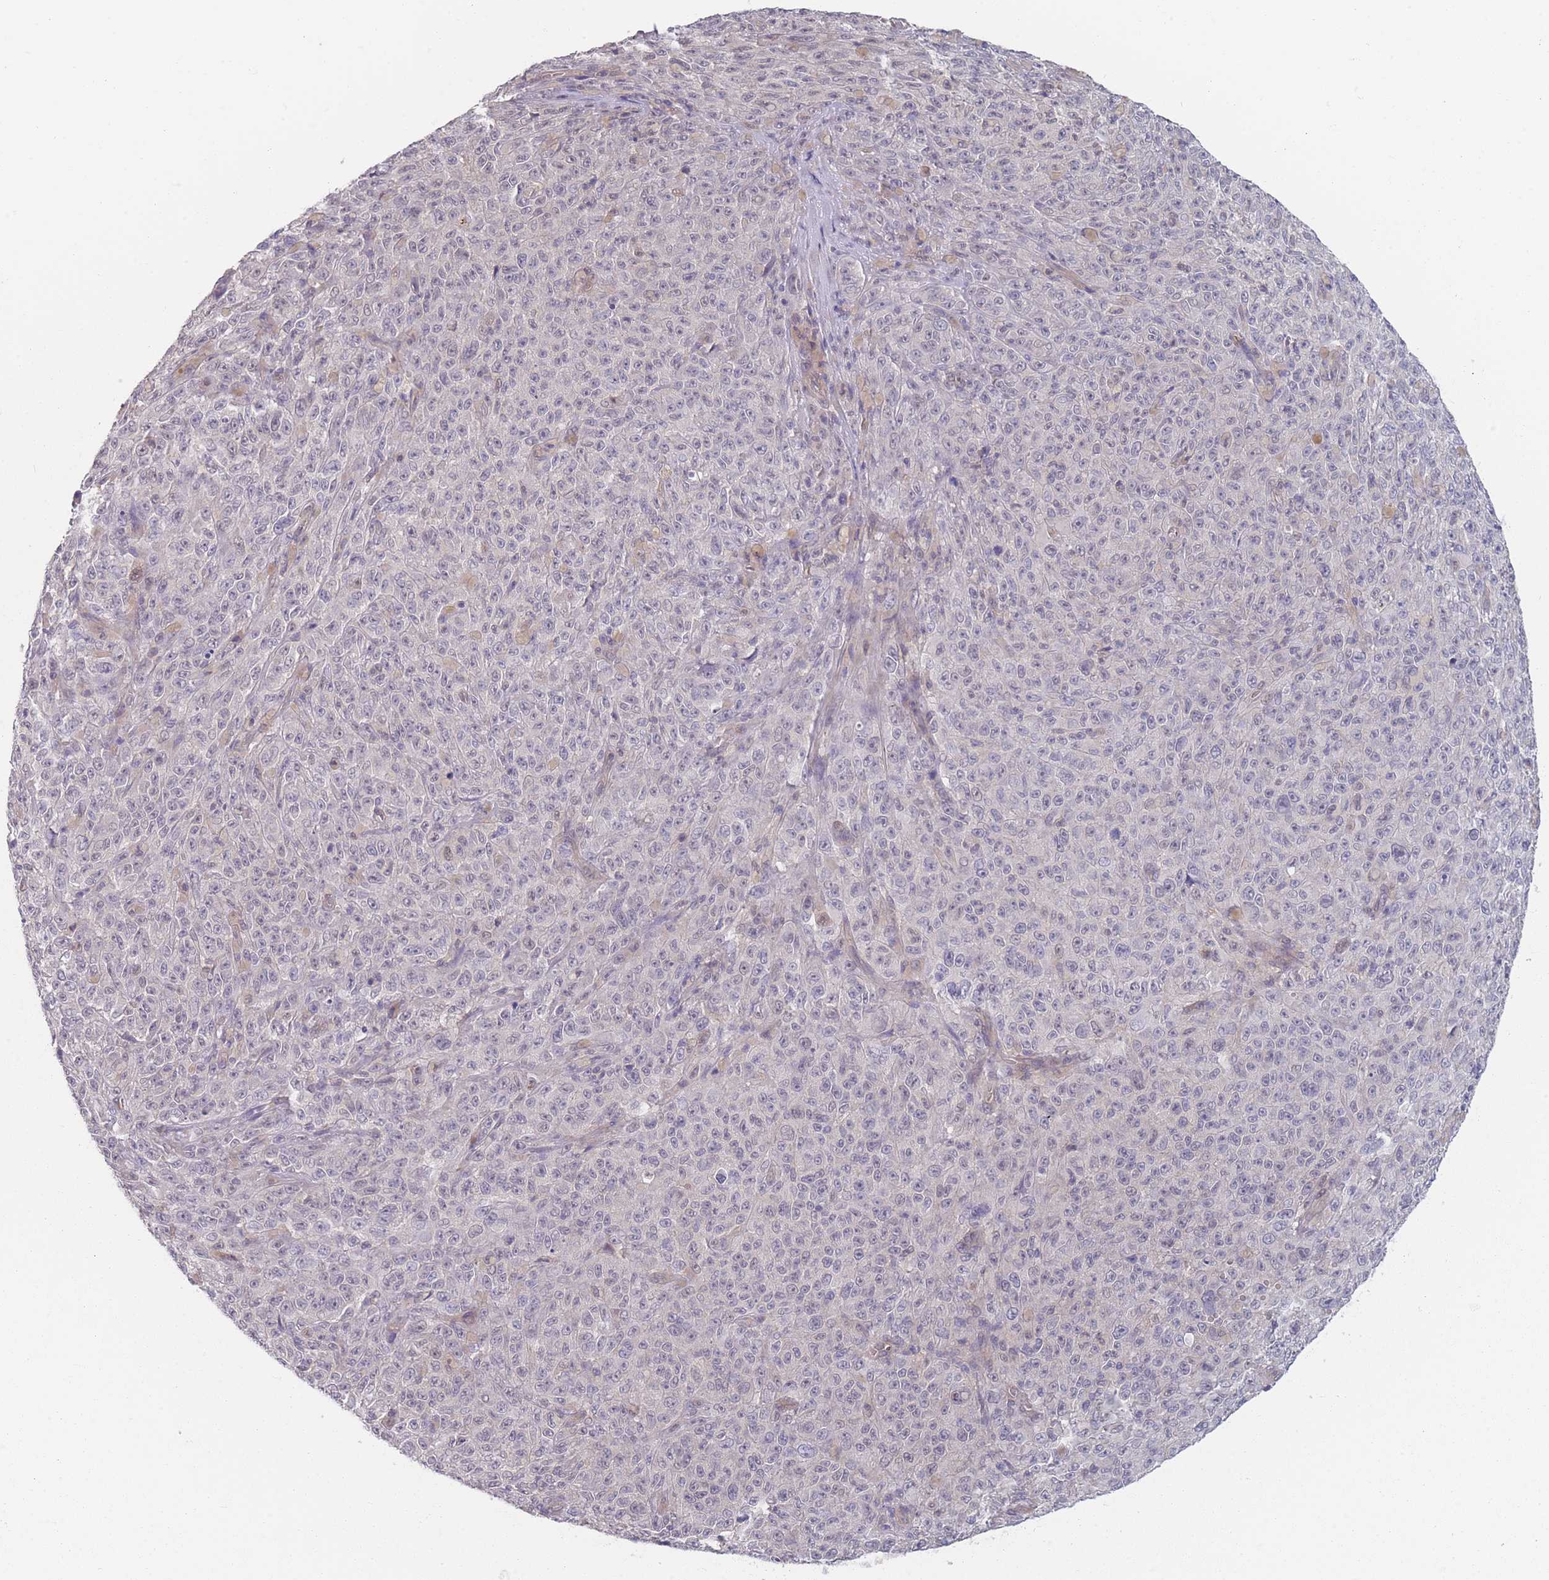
{"staining": {"intensity": "negative", "quantity": "none", "location": "none"}, "tissue": "melanoma", "cell_type": "Tumor cells", "image_type": "cancer", "snomed": [{"axis": "morphology", "description": "Malignant melanoma, NOS"}, {"axis": "topography", "description": "Skin"}], "caption": "An image of human malignant melanoma is negative for staining in tumor cells. (Immunohistochemistry (ihc), brightfield microscopy, high magnification).", "gene": "ANKRD10", "patient": {"sex": "female", "age": 82}}